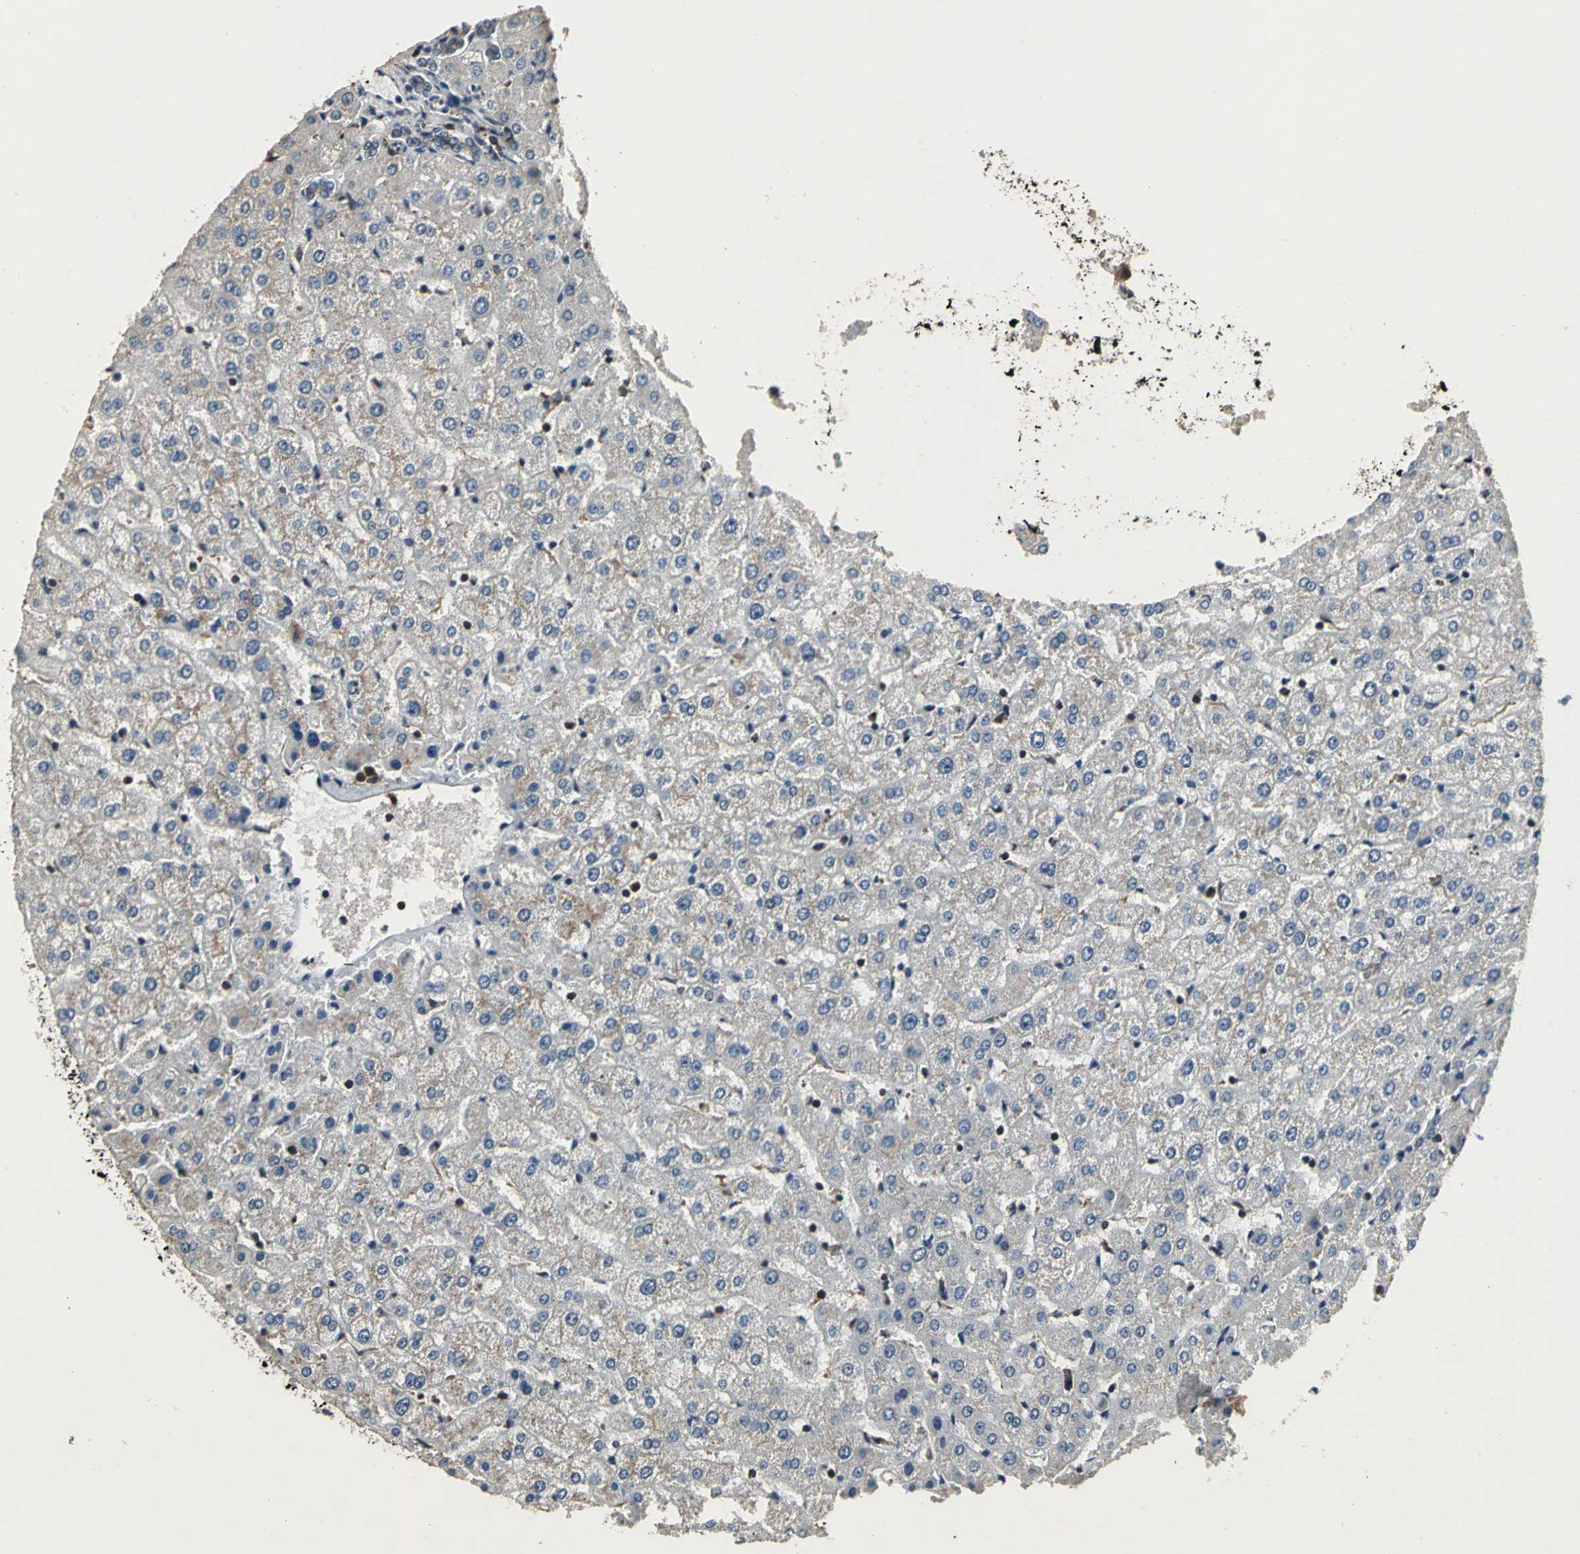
{"staining": {"intensity": "weak", "quantity": "25%-75%", "location": "cytoplasmic/membranous"}, "tissue": "liver", "cell_type": "Cholangiocytes", "image_type": "normal", "snomed": [{"axis": "morphology", "description": "Normal tissue, NOS"}, {"axis": "morphology", "description": "Fibrosis, NOS"}, {"axis": "topography", "description": "Liver"}], "caption": "Protein expression analysis of benign liver exhibits weak cytoplasmic/membranous staining in approximately 25%-75% of cholangiocytes. Using DAB (brown) and hematoxylin (blue) stains, captured at high magnification using brightfield microscopy.", "gene": "EIF2B2", "patient": {"sex": "female", "age": 29}}